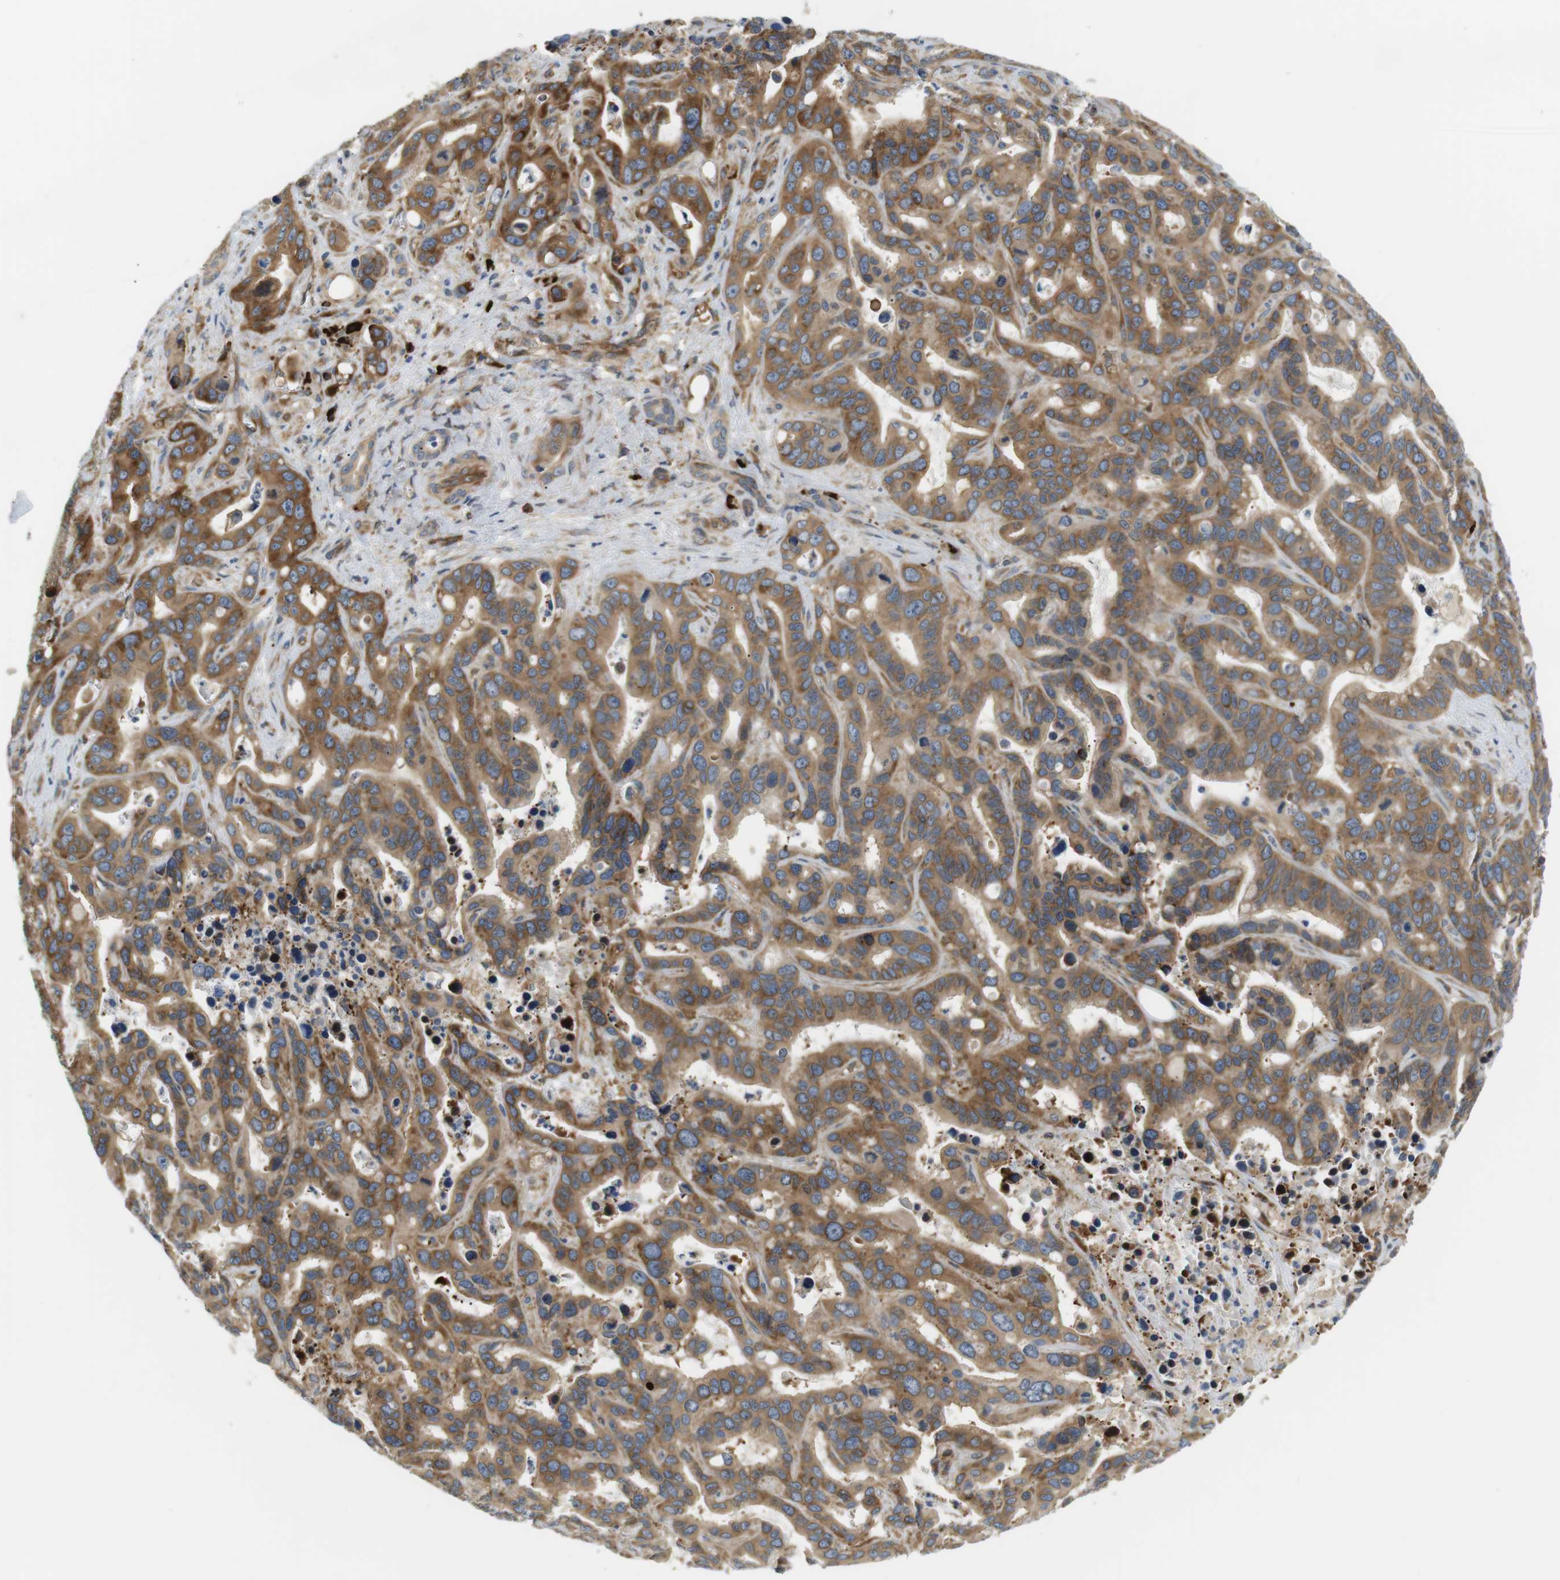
{"staining": {"intensity": "moderate", "quantity": ">75%", "location": "cytoplasmic/membranous"}, "tissue": "liver cancer", "cell_type": "Tumor cells", "image_type": "cancer", "snomed": [{"axis": "morphology", "description": "Cholangiocarcinoma"}, {"axis": "topography", "description": "Liver"}], "caption": "Human cholangiocarcinoma (liver) stained with a protein marker shows moderate staining in tumor cells.", "gene": "TMEM200A", "patient": {"sex": "female", "age": 65}}